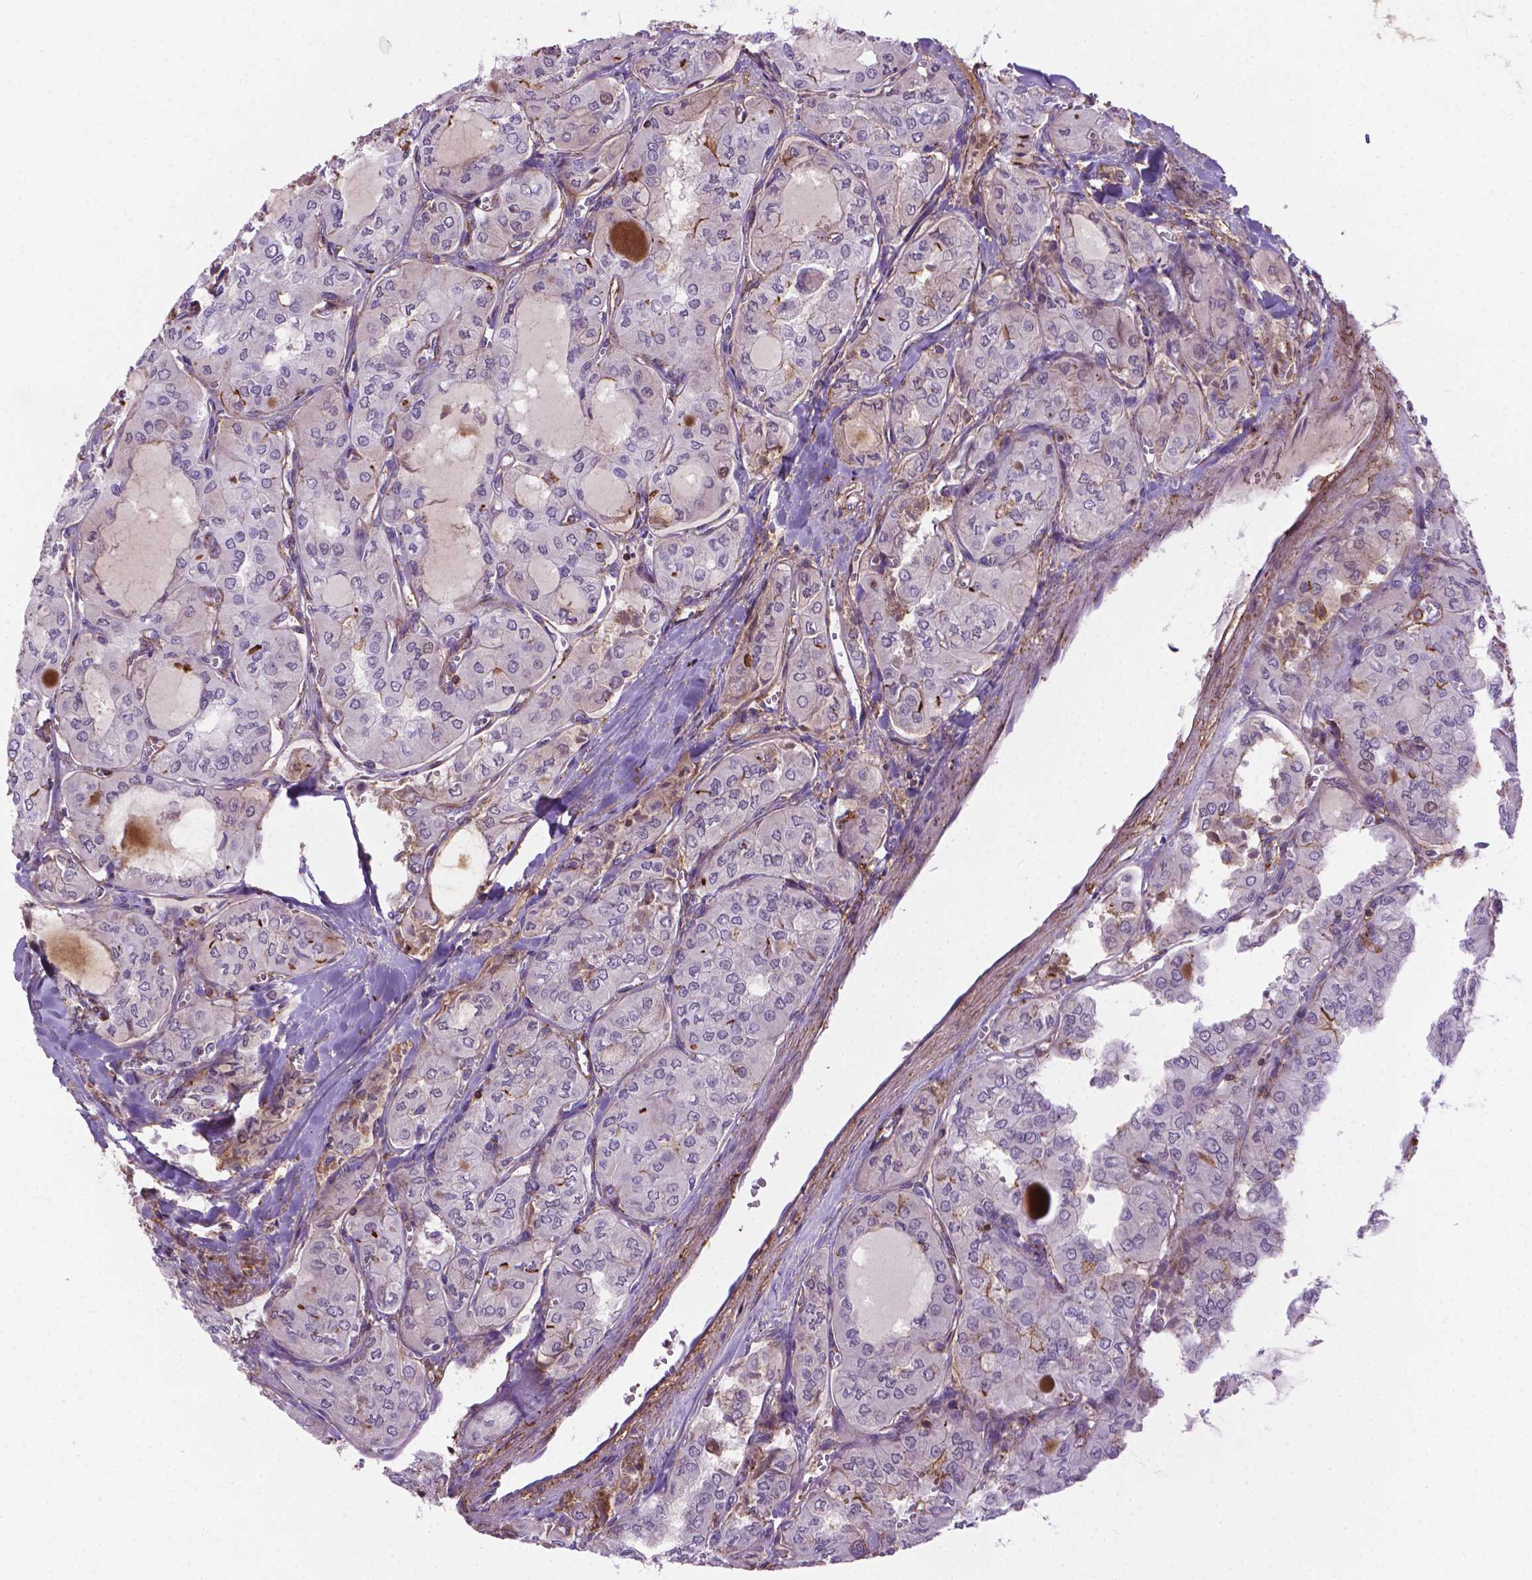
{"staining": {"intensity": "negative", "quantity": "none", "location": "none"}, "tissue": "thyroid cancer", "cell_type": "Tumor cells", "image_type": "cancer", "snomed": [{"axis": "morphology", "description": "Papillary adenocarcinoma, NOS"}, {"axis": "topography", "description": "Thyroid gland"}], "caption": "Human thyroid cancer (papillary adenocarcinoma) stained for a protein using immunohistochemistry (IHC) exhibits no staining in tumor cells.", "gene": "ACAD10", "patient": {"sex": "male", "age": 20}}